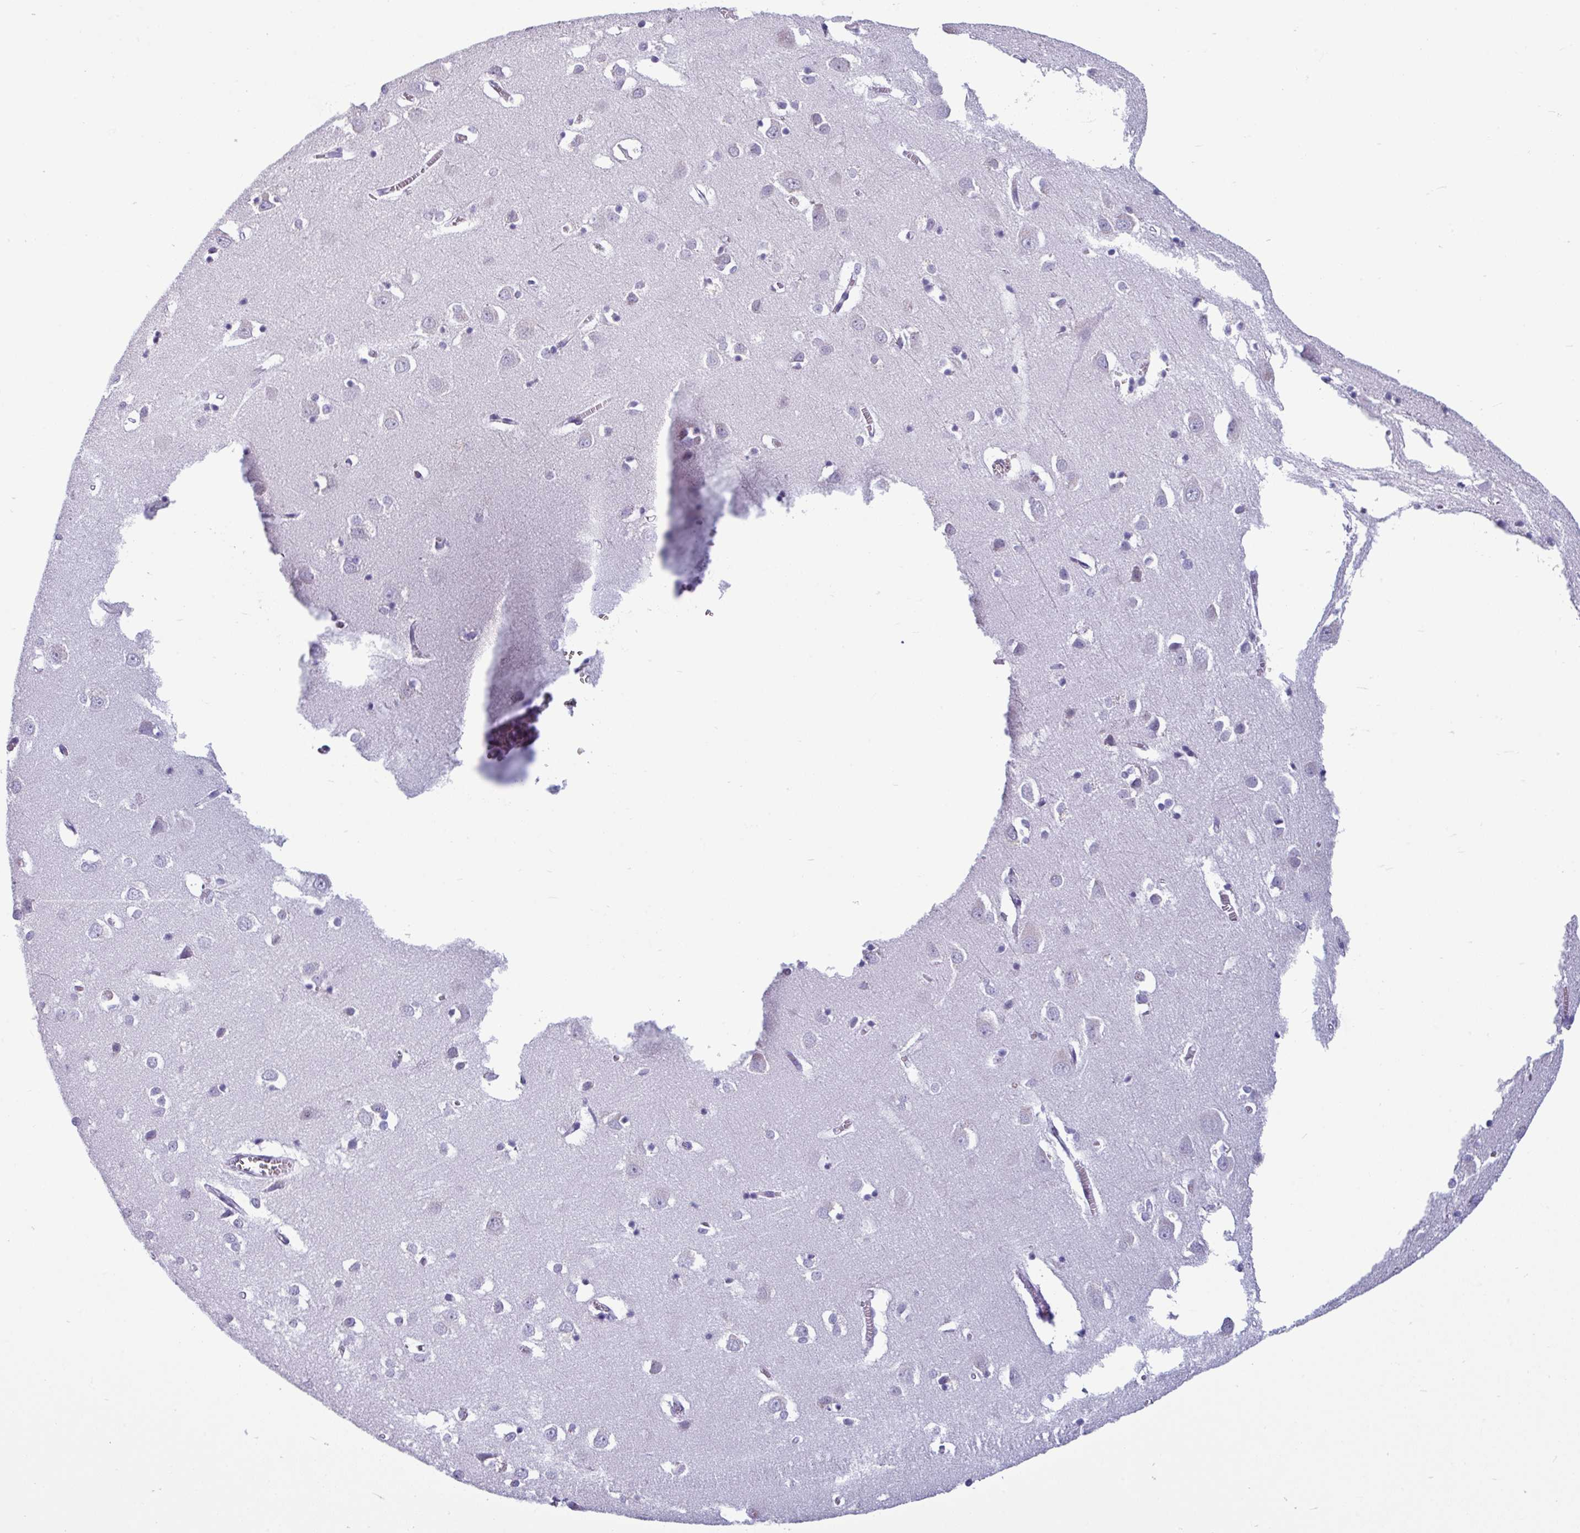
{"staining": {"intensity": "weak", "quantity": "<25%", "location": "nuclear"}, "tissue": "cerebral cortex", "cell_type": "Endothelial cells", "image_type": "normal", "snomed": [{"axis": "morphology", "description": "Normal tissue, NOS"}, {"axis": "topography", "description": "Cerebral cortex"}], "caption": "Immunohistochemistry of unremarkable human cerebral cortex displays no positivity in endothelial cells. Nuclei are stained in blue.", "gene": "SRGAP1", "patient": {"sex": "male", "age": 70}}